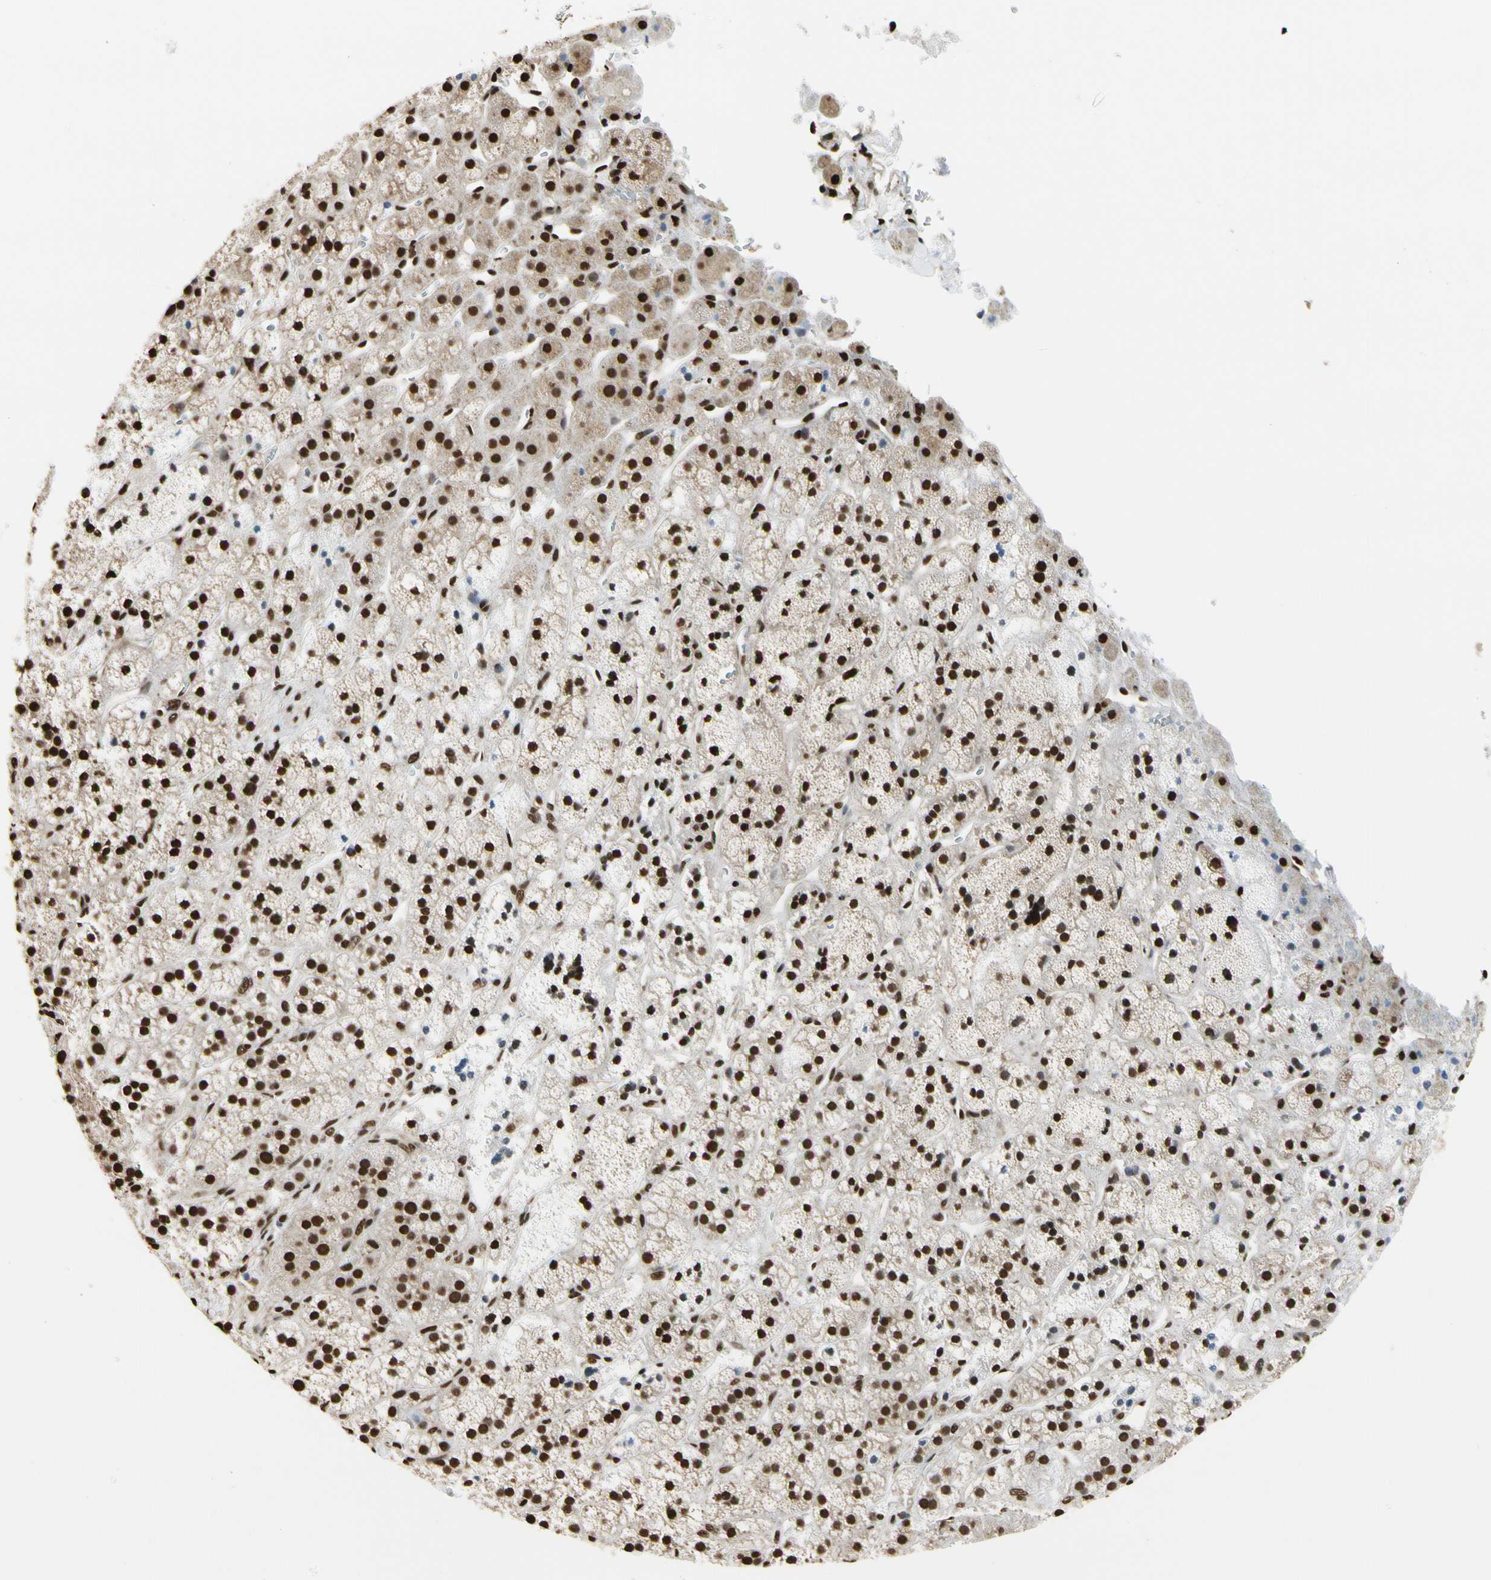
{"staining": {"intensity": "strong", "quantity": ">75%", "location": "cytoplasmic/membranous,nuclear"}, "tissue": "adrenal gland", "cell_type": "Glandular cells", "image_type": "normal", "snomed": [{"axis": "morphology", "description": "Normal tissue, NOS"}, {"axis": "topography", "description": "Adrenal gland"}], "caption": "IHC micrograph of unremarkable adrenal gland: adrenal gland stained using immunohistochemistry exhibits high levels of strong protein expression localized specifically in the cytoplasmic/membranous,nuclear of glandular cells, appearing as a cytoplasmic/membranous,nuclear brown color.", "gene": "HNRNPK", "patient": {"sex": "male", "age": 56}}